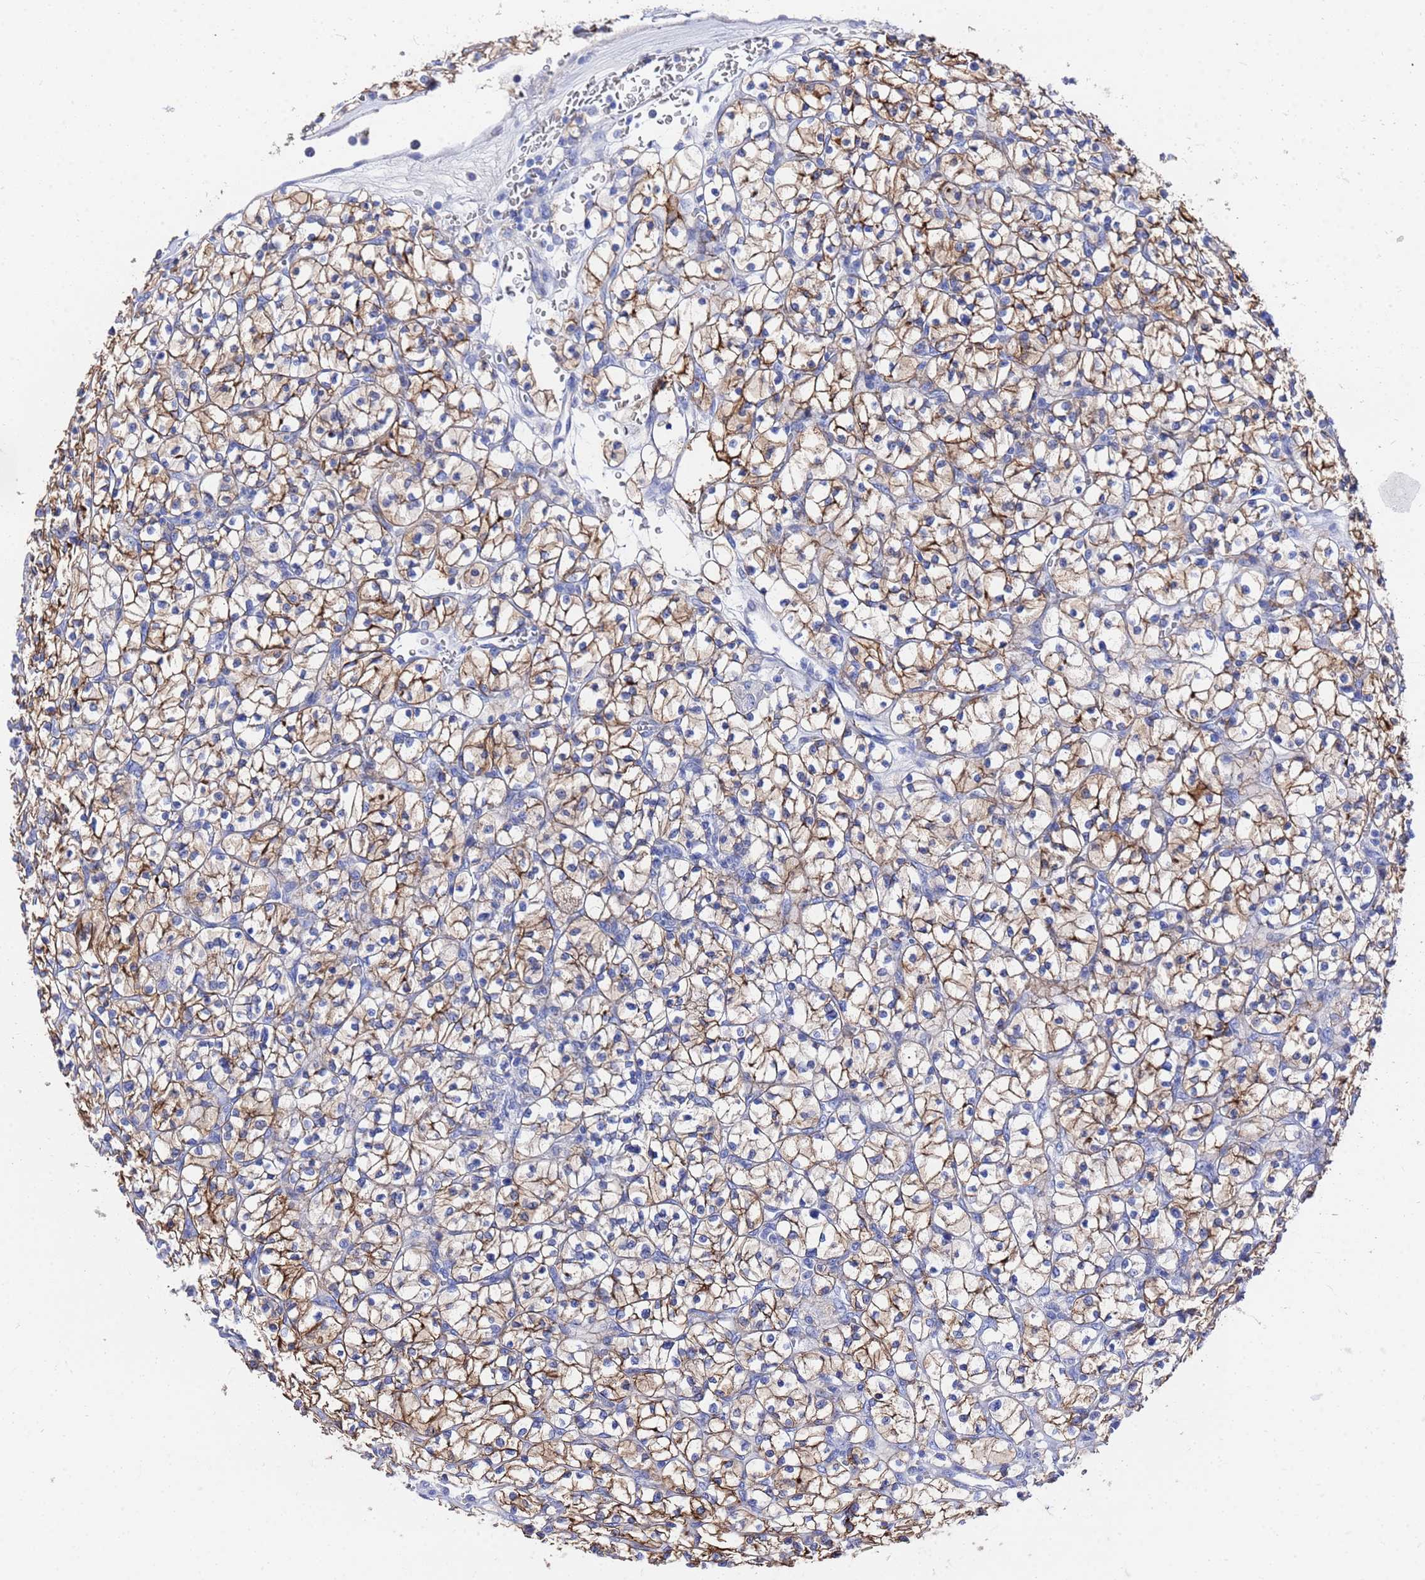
{"staining": {"intensity": "moderate", "quantity": ">75%", "location": "cytoplasmic/membranous"}, "tissue": "renal cancer", "cell_type": "Tumor cells", "image_type": "cancer", "snomed": [{"axis": "morphology", "description": "Adenocarcinoma, NOS"}, {"axis": "topography", "description": "Kidney"}], "caption": "Immunohistochemical staining of adenocarcinoma (renal) reveals medium levels of moderate cytoplasmic/membranous protein staining in approximately >75% of tumor cells.", "gene": "GGT1", "patient": {"sex": "female", "age": 64}}